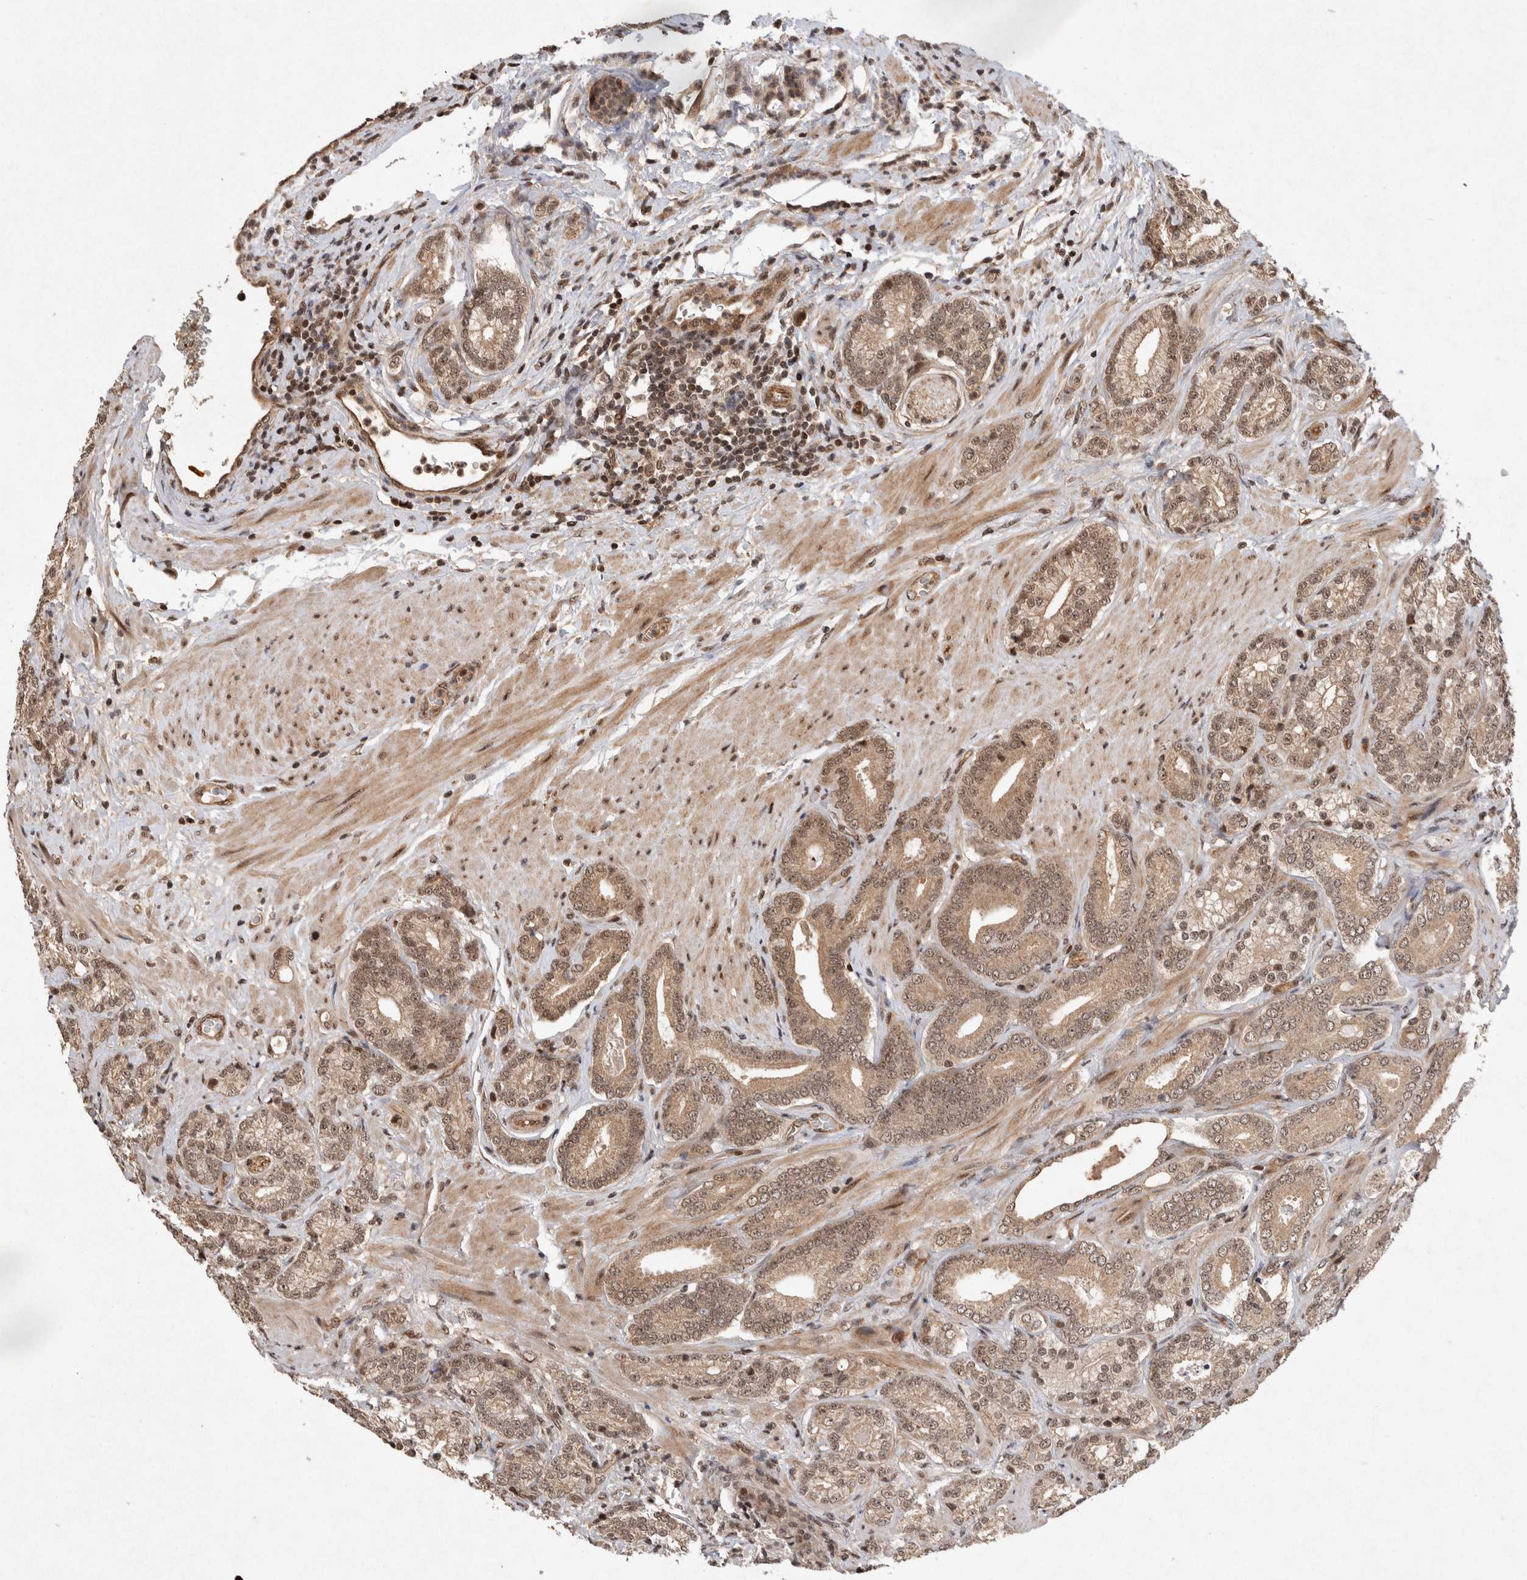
{"staining": {"intensity": "moderate", "quantity": ">75%", "location": "cytoplasmic/membranous,nuclear"}, "tissue": "prostate cancer", "cell_type": "Tumor cells", "image_type": "cancer", "snomed": [{"axis": "morphology", "description": "Adenocarcinoma, High grade"}, {"axis": "topography", "description": "Prostate"}], "caption": "There is medium levels of moderate cytoplasmic/membranous and nuclear positivity in tumor cells of adenocarcinoma (high-grade) (prostate), as demonstrated by immunohistochemical staining (brown color).", "gene": "TOR1B", "patient": {"sex": "male", "age": 61}}